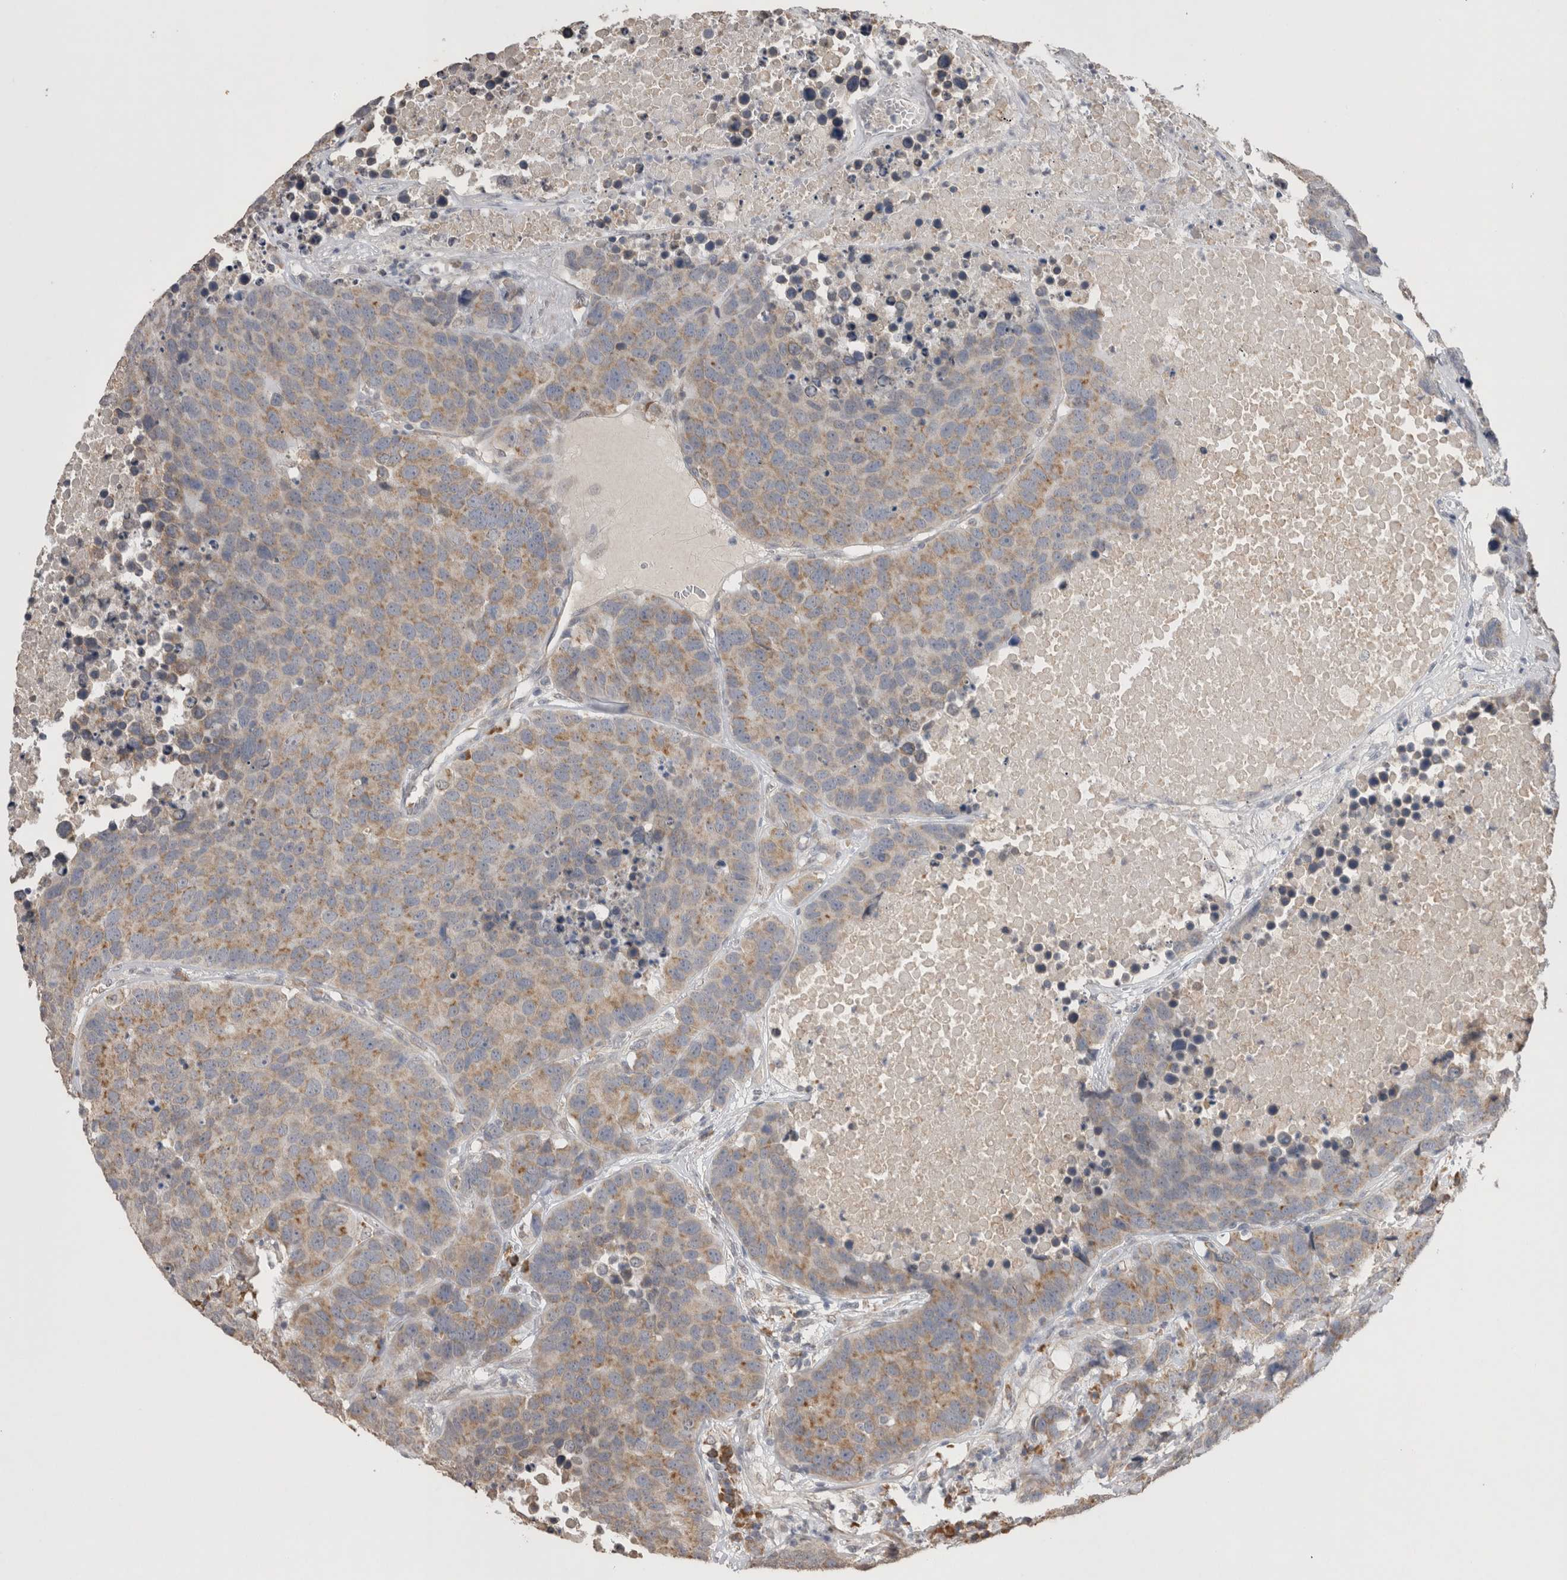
{"staining": {"intensity": "weak", "quantity": ">75%", "location": "cytoplasmic/membranous"}, "tissue": "carcinoid", "cell_type": "Tumor cells", "image_type": "cancer", "snomed": [{"axis": "morphology", "description": "Carcinoid, malignant, NOS"}, {"axis": "topography", "description": "Lung"}], "caption": "Immunohistochemical staining of carcinoid reveals low levels of weak cytoplasmic/membranous positivity in about >75% of tumor cells.", "gene": "NOMO1", "patient": {"sex": "male", "age": 60}}